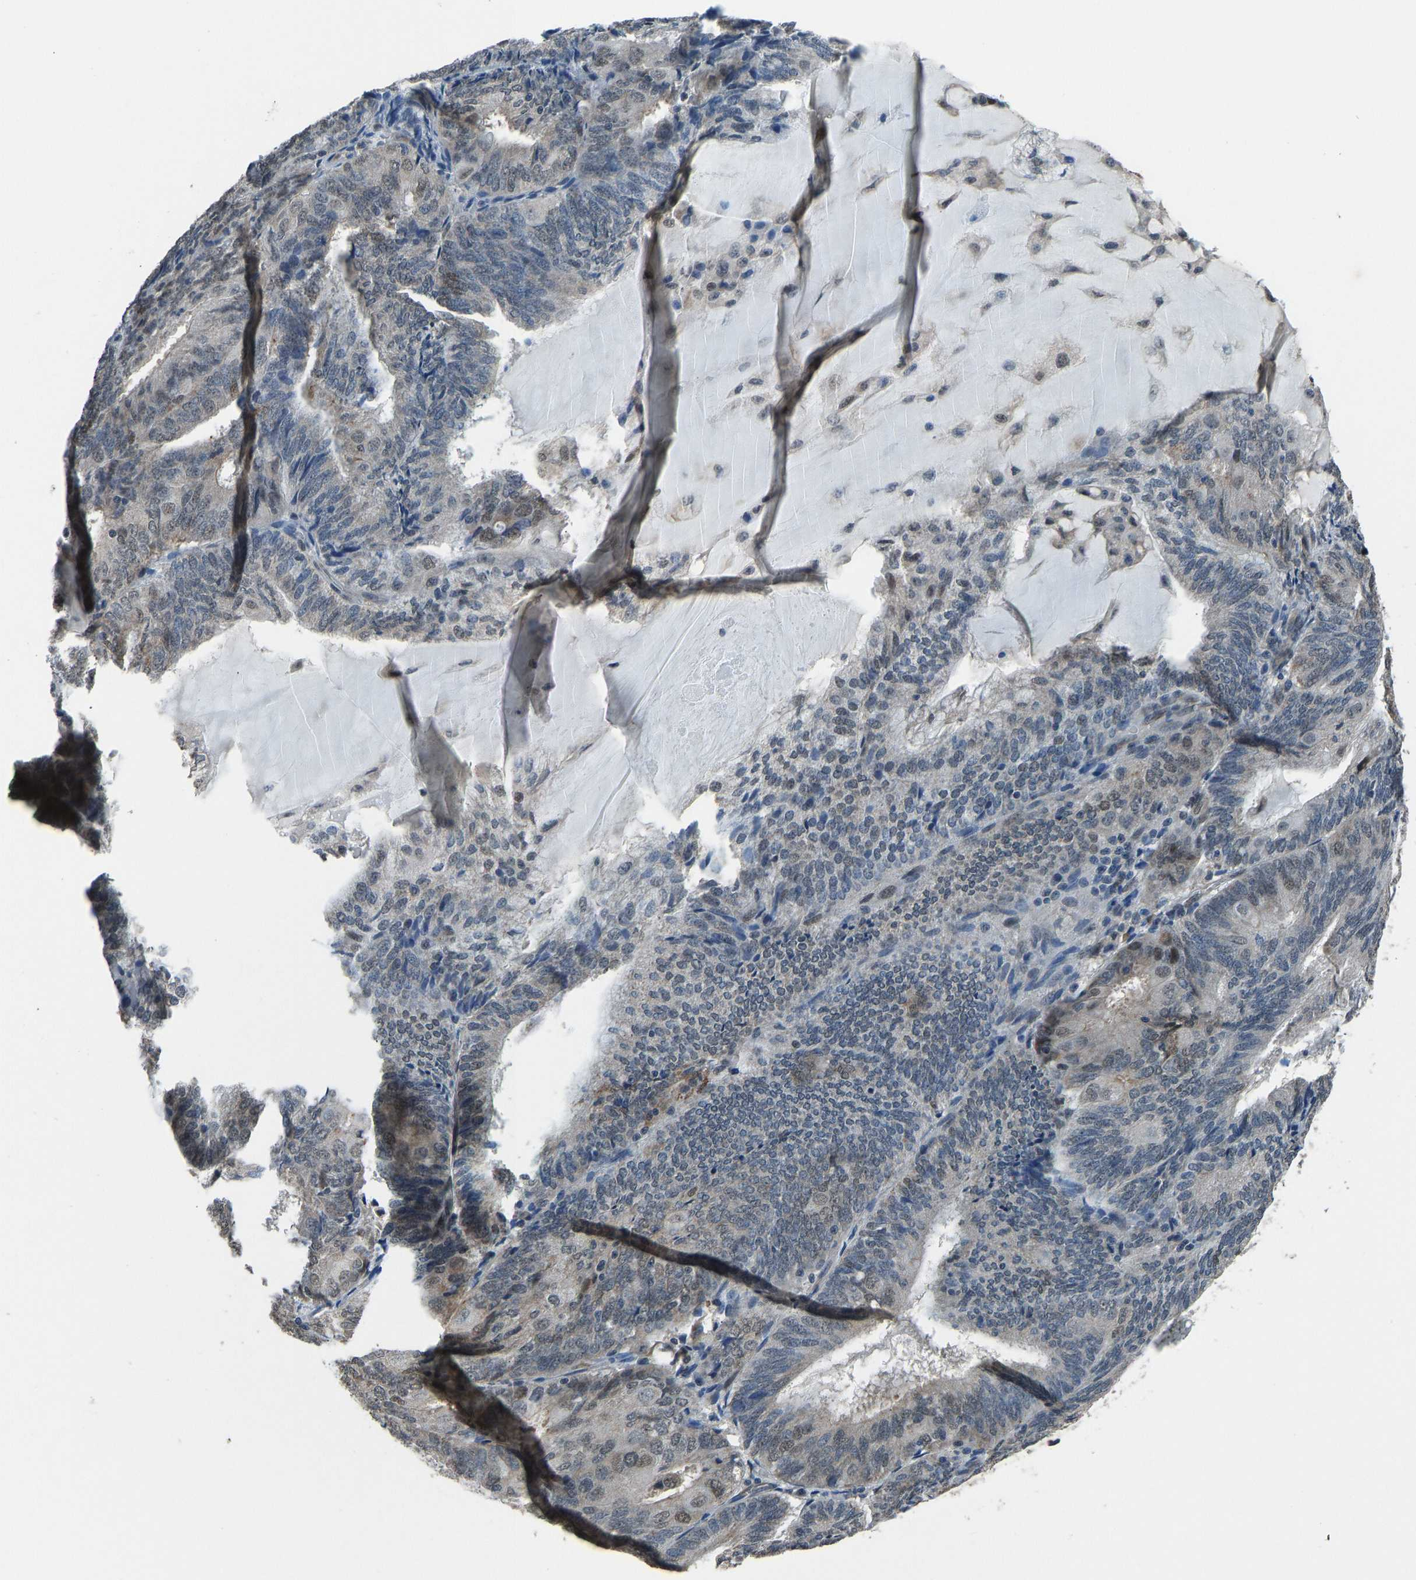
{"staining": {"intensity": "weak", "quantity": "25%-75%", "location": "cytoplasmic/membranous,nuclear"}, "tissue": "endometrial cancer", "cell_type": "Tumor cells", "image_type": "cancer", "snomed": [{"axis": "morphology", "description": "Adenocarcinoma, NOS"}, {"axis": "topography", "description": "Endometrium"}], "caption": "Endometrial cancer stained with DAB (3,3'-diaminobenzidine) immunohistochemistry reveals low levels of weak cytoplasmic/membranous and nuclear expression in approximately 25%-75% of tumor cells. Using DAB (3,3'-diaminobenzidine) (brown) and hematoxylin (blue) stains, captured at high magnification using brightfield microscopy.", "gene": "FOS", "patient": {"sex": "female", "age": 81}}